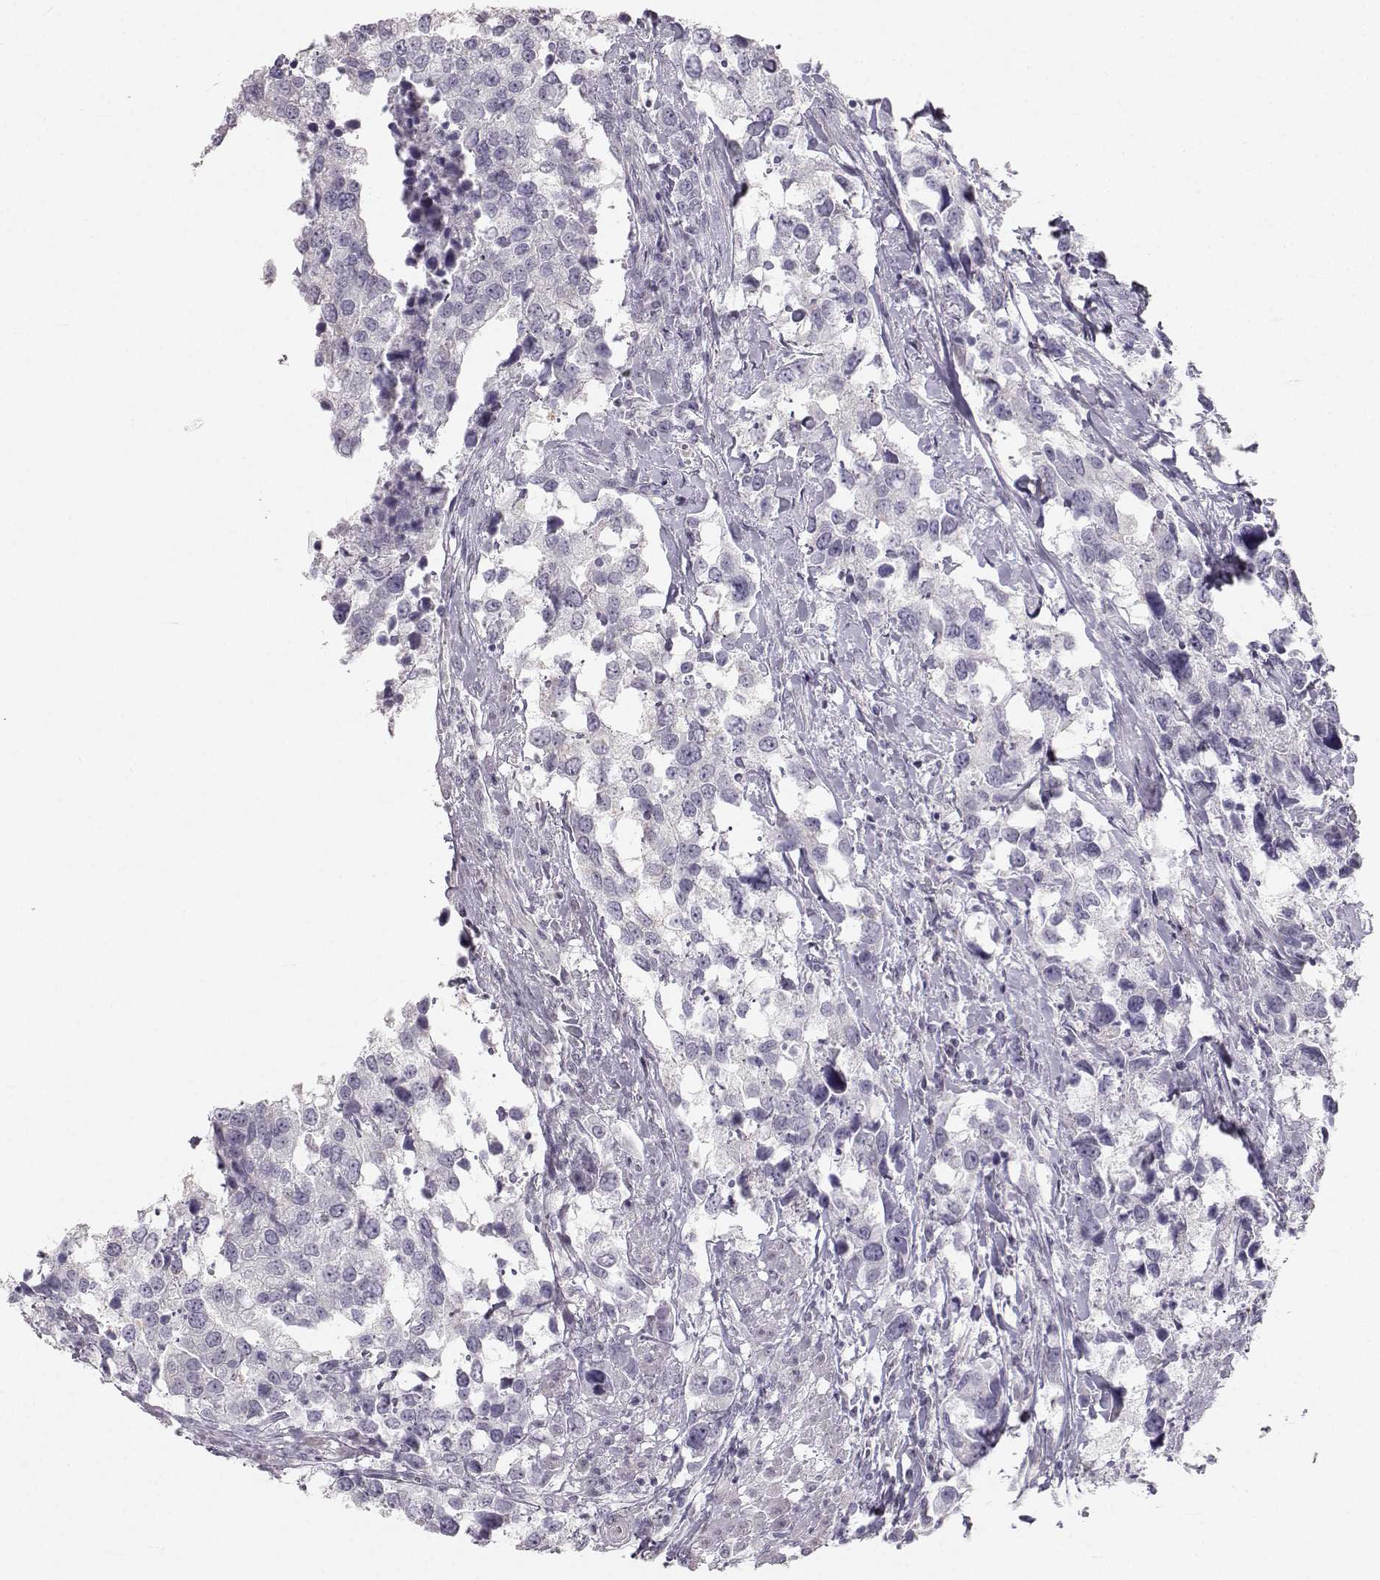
{"staining": {"intensity": "negative", "quantity": "none", "location": "none"}, "tissue": "urothelial cancer", "cell_type": "Tumor cells", "image_type": "cancer", "snomed": [{"axis": "morphology", "description": "Urothelial carcinoma, NOS"}, {"axis": "morphology", "description": "Urothelial carcinoma, High grade"}, {"axis": "topography", "description": "Urinary bladder"}], "caption": "IHC of human high-grade urothelial carcinoma demonstrates no positivity in tumor cells.", "gene": "OIP5", "patient": {"sex": "male", "age": 63}}